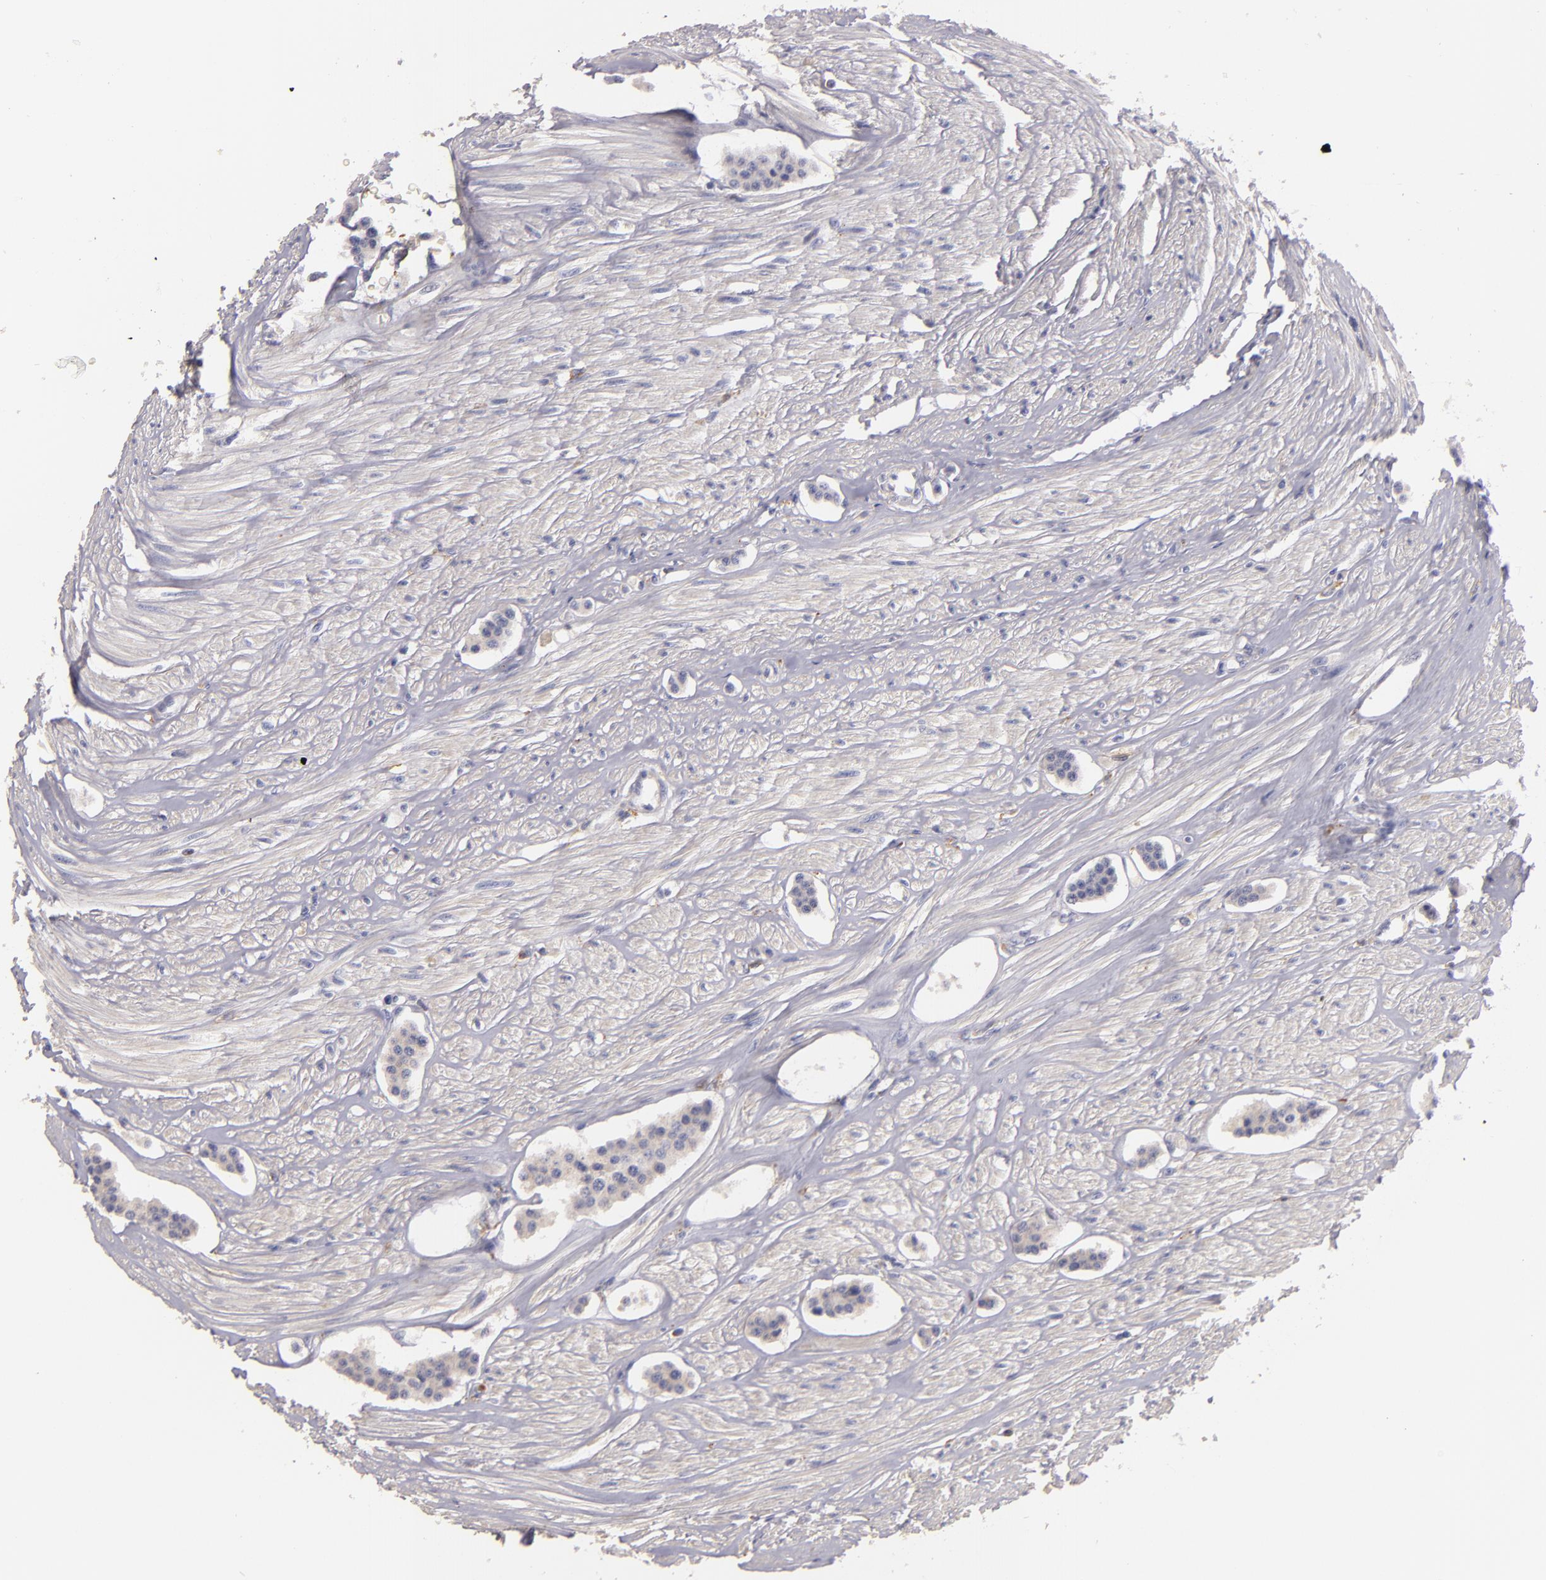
{"staining": {"intensity": "weak", "quantity": "<25%", "location": "cytoplasmic/membranous"}, "tissue": "carcinoid", "cell_type": "Tumor cells", "image_type": "cancer", "snomed": [{"axis": "morphology", "description": "Carcinoid, malignant, NOS"}, {"axis": "topography", "description": "Small intestine"}], "caption": "Immunohistochemistry (IHC) histopathology image of neoplastic tissue: carcinoid (malignant) stained with DAB reveals no significant protein positivity in tumor cells.", "gene": "TLR8", "patient": {"sex": "male", "age": 60}}